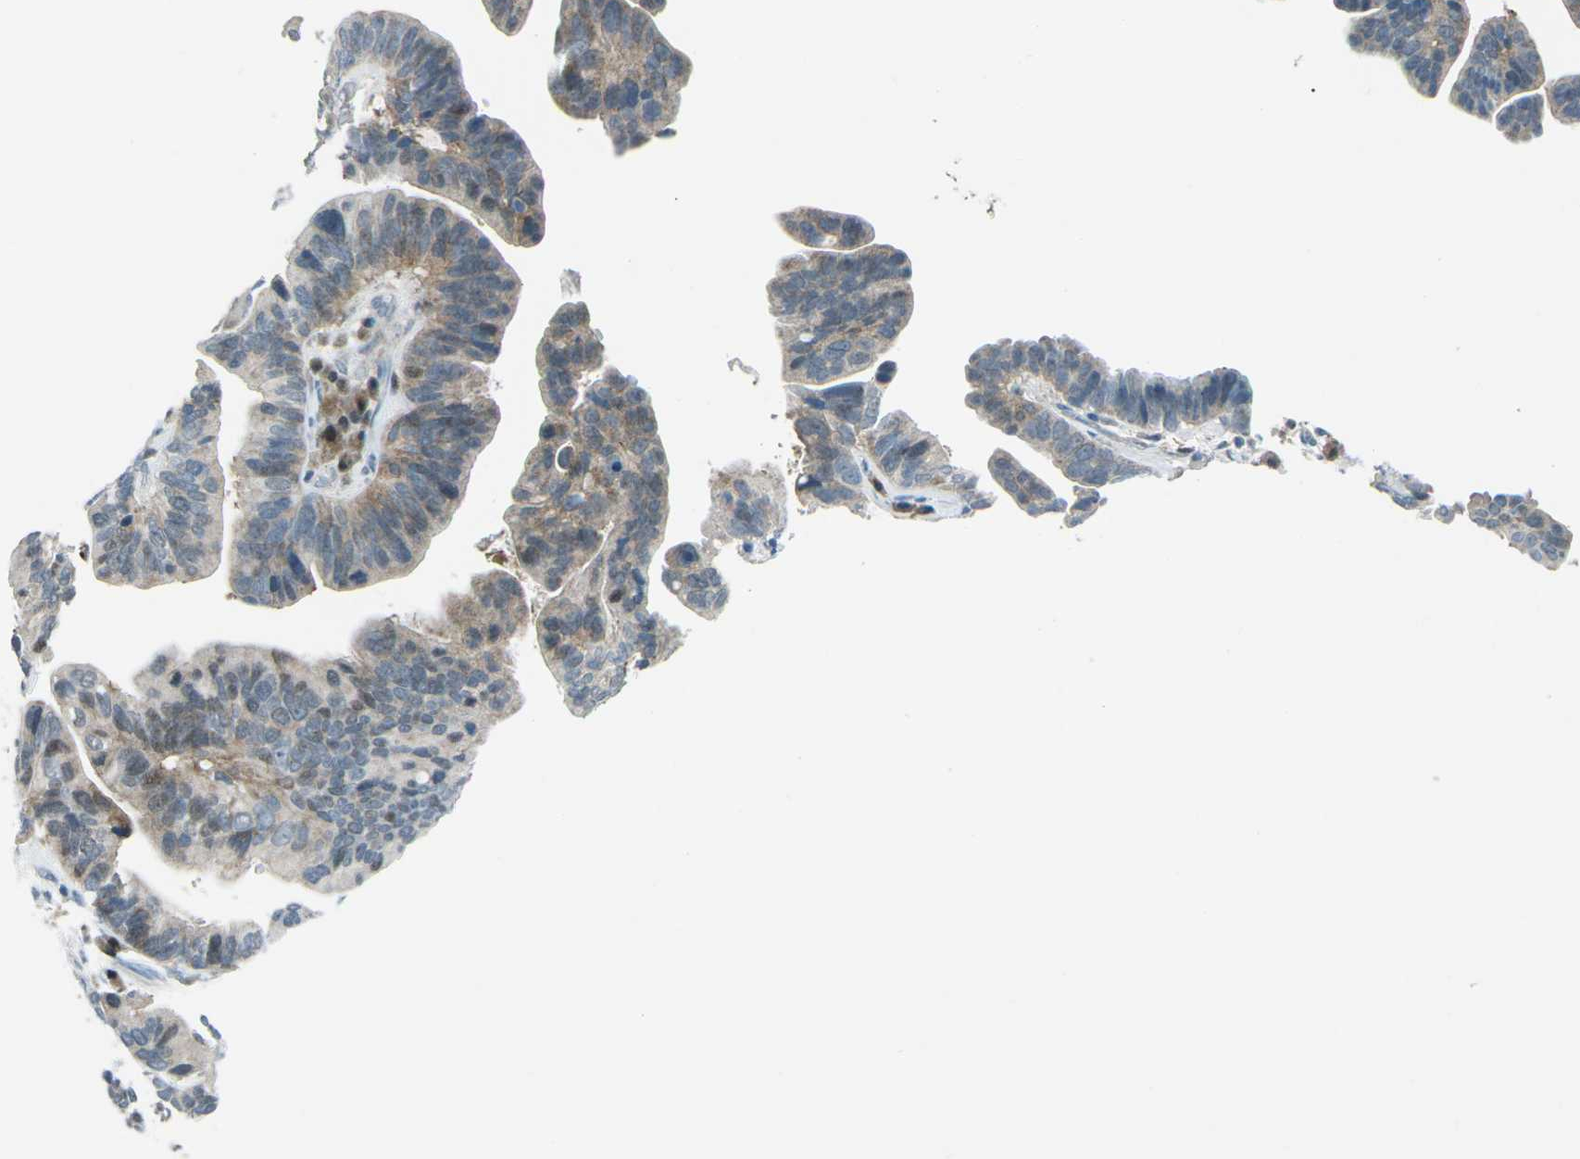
{"staining": {"intensity": "weak", "quantity": "25%-75%", "location": "cytoplasmic/membranous"}, "tissue": "ovarian cancer", "cell_type": "Tumor cells", "image_type": "cancer", "snomed": [{"axis": "morphology", "description": "Cystadenocarcinoma, serous, NOS"}, {"axis": "topography", "description": "Ovary"}], "caption": "This is a photomicrograph of immunohistochemistry (IHC) staining of ovarian cancer (serous cystadenocarcinoma), which shows weak expression in the cytoplasmic/membranous of tumor cells.", "gene": "PRKCA", "patient": {"sex": "female", "age": 56}}